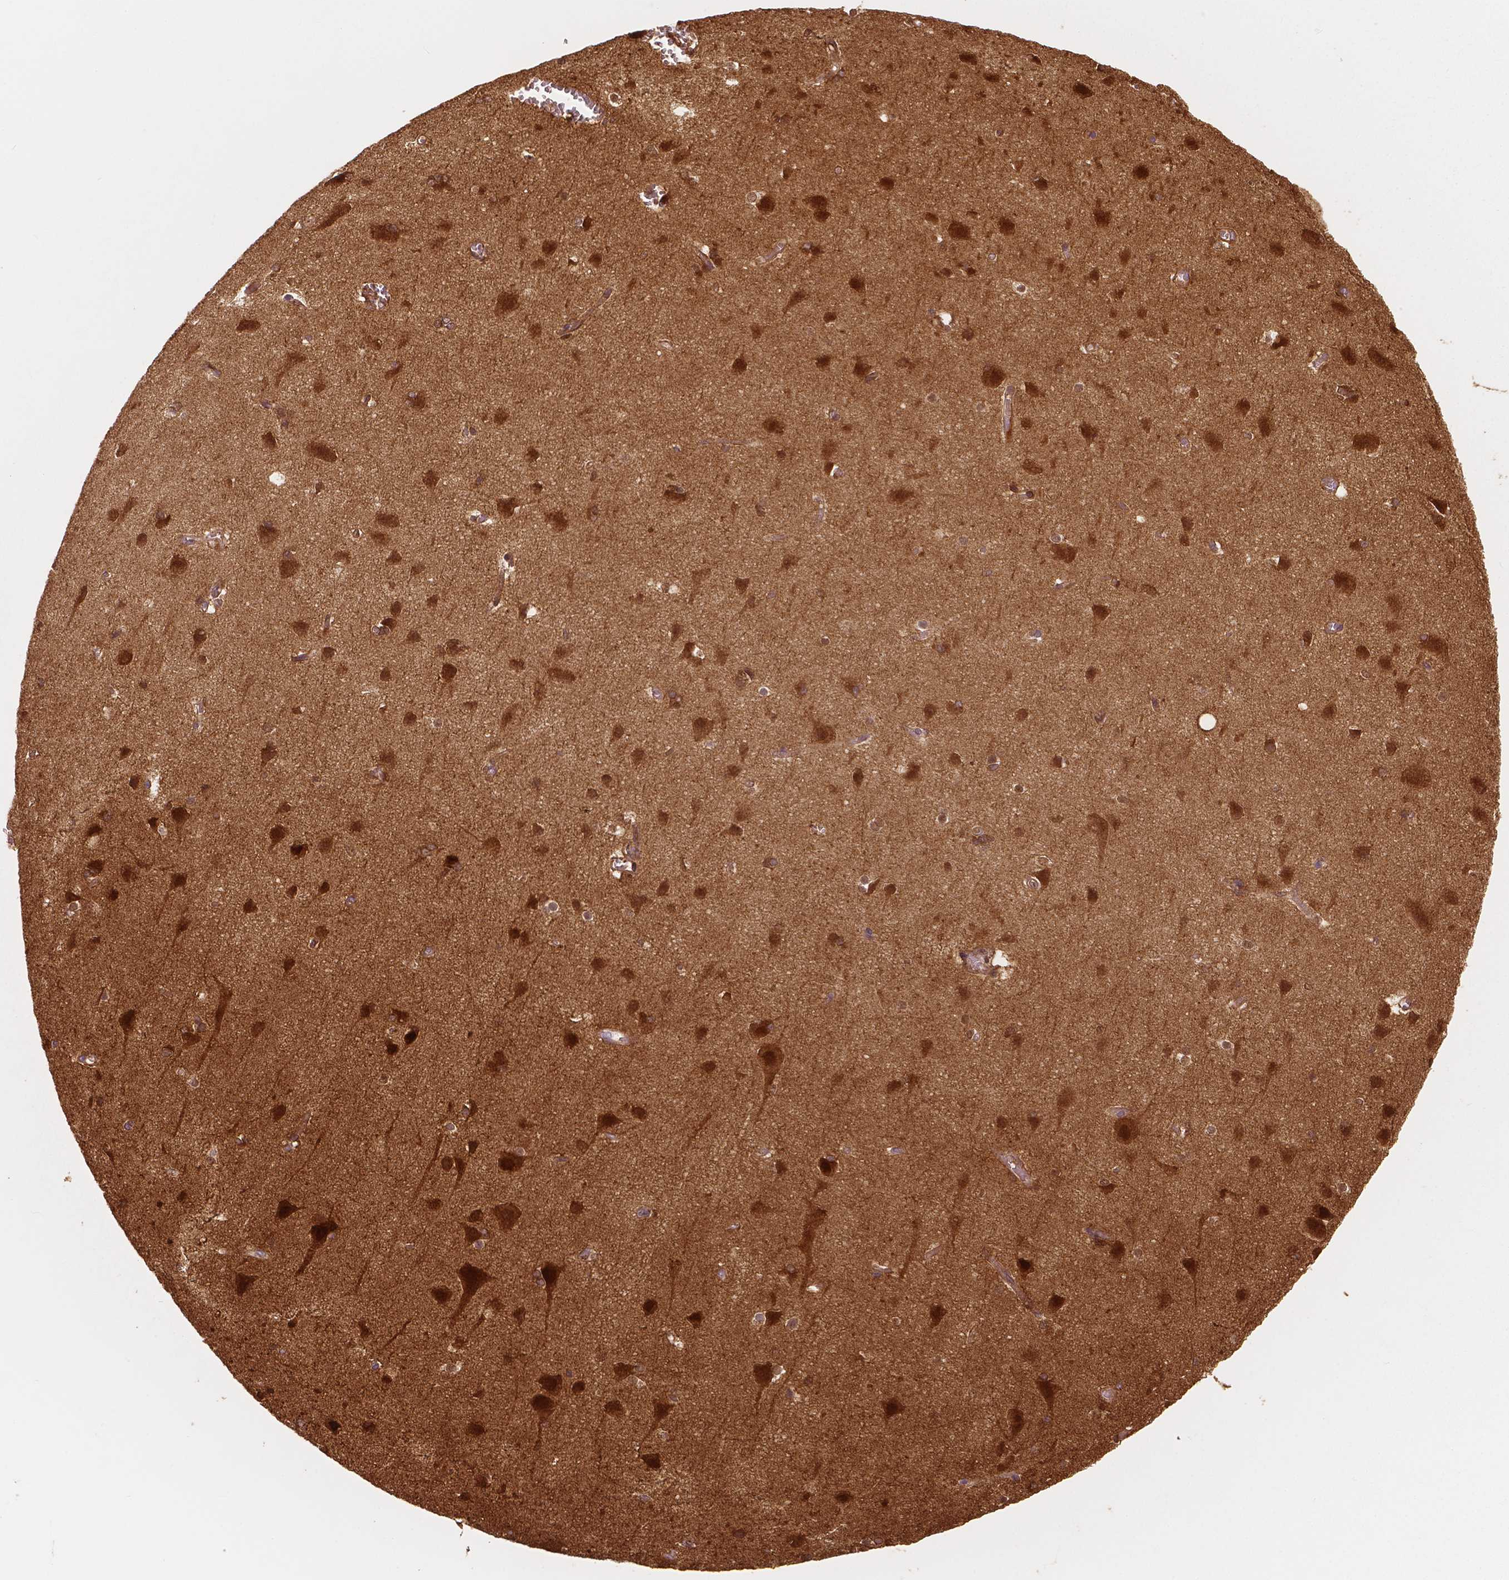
{"staining": {"intensity": "negative", "quantity": "none", "location": "none"}, "tissue": "cerebral cortex", "cell_type": "Endothelial cells", "image_type": "normal", "snomed": [{"axis": "morphology", "description": "Normal tissue, NOS"}, {"axis": "topography", "description": "Cerebral cortex"}], "caption": "High magnification brightfield microscopy of normal cerebral cortex stained with DAB (3,3'-diaminobenzidine) (brown) and counterstained with hematoxylin (blue): endothelial cells show no significant expression.", "gene": "NECAB1", "patient": {"sex": "male", "age": 37}}